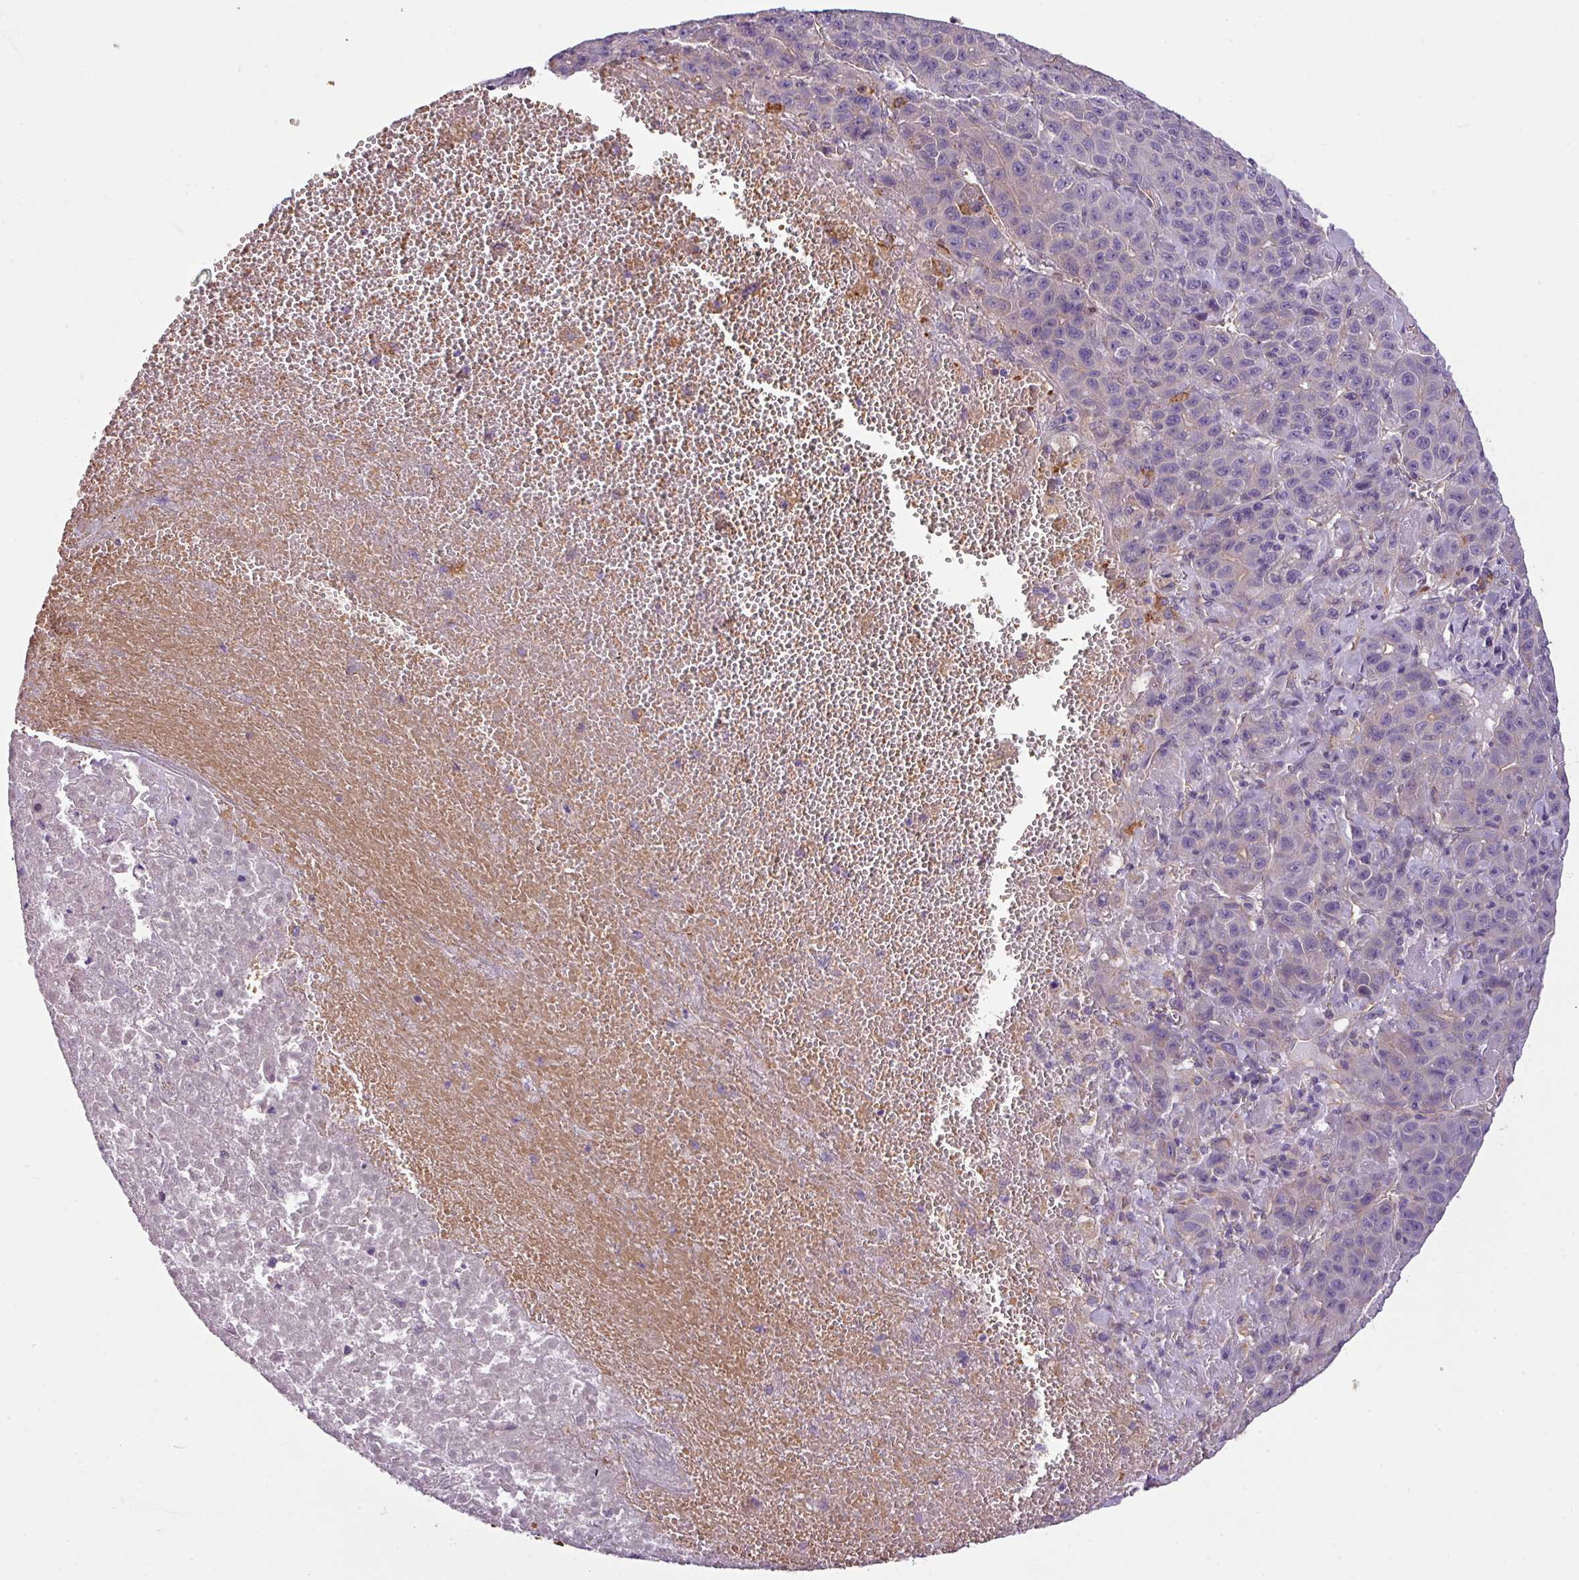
{"staining": {"intensity": "negative", "quantity": "none", "location": "none"}, "tissue": "liver cancer", "cell_type": "Tumor cells", "image_type": "cancer", "snomed": [{"axis": "morphology", "description": "Carcinoma, Hepatocellular, NOS"}, {"axis": "topography", "description": "Liver"}], "caption": "The immunohistochemistry (IHC) micrograph has no significant positivity in tumor cells of liver cancer tissue.", "gene": "BUD23", "patient": {"sex": "female", "age": 53}}